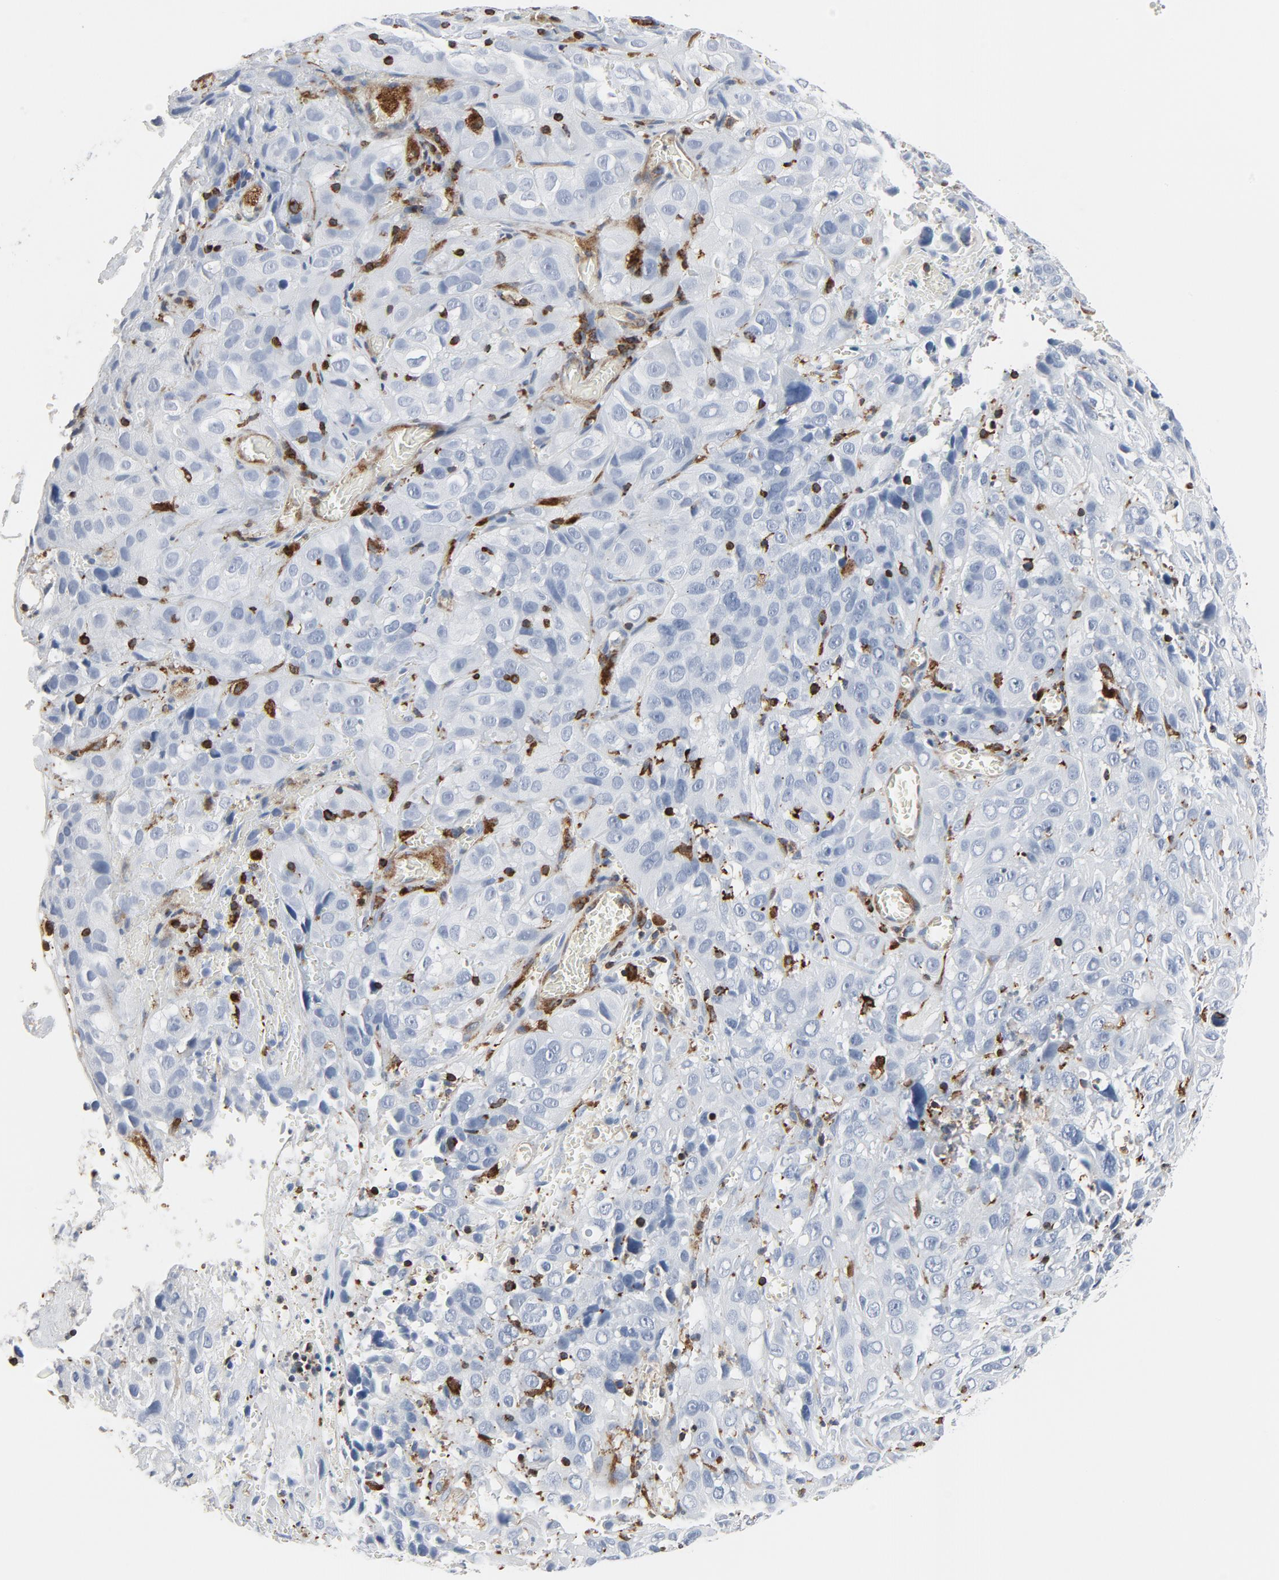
{"staining": {"intensity": "negative", "quantity": "none", "location": "none"}, "tissue": "cervical cancer", "cell_type": "Tumor cells", "image_type": "cancer", "snomed": [{"axis": "morphology", "description": "Squamous cell carcinoma, NOS"}, {"axis": "topography", "description": "Cervix"}], "caption": "An immunohistochemistry micrograph of squamous cell carcinoma (cervical) is shown. There is no staining in tumor cells of squamous cell carcinoma (cervical).", "gene": "LCP2", "patient": {"sex": "female", "age": 32}}